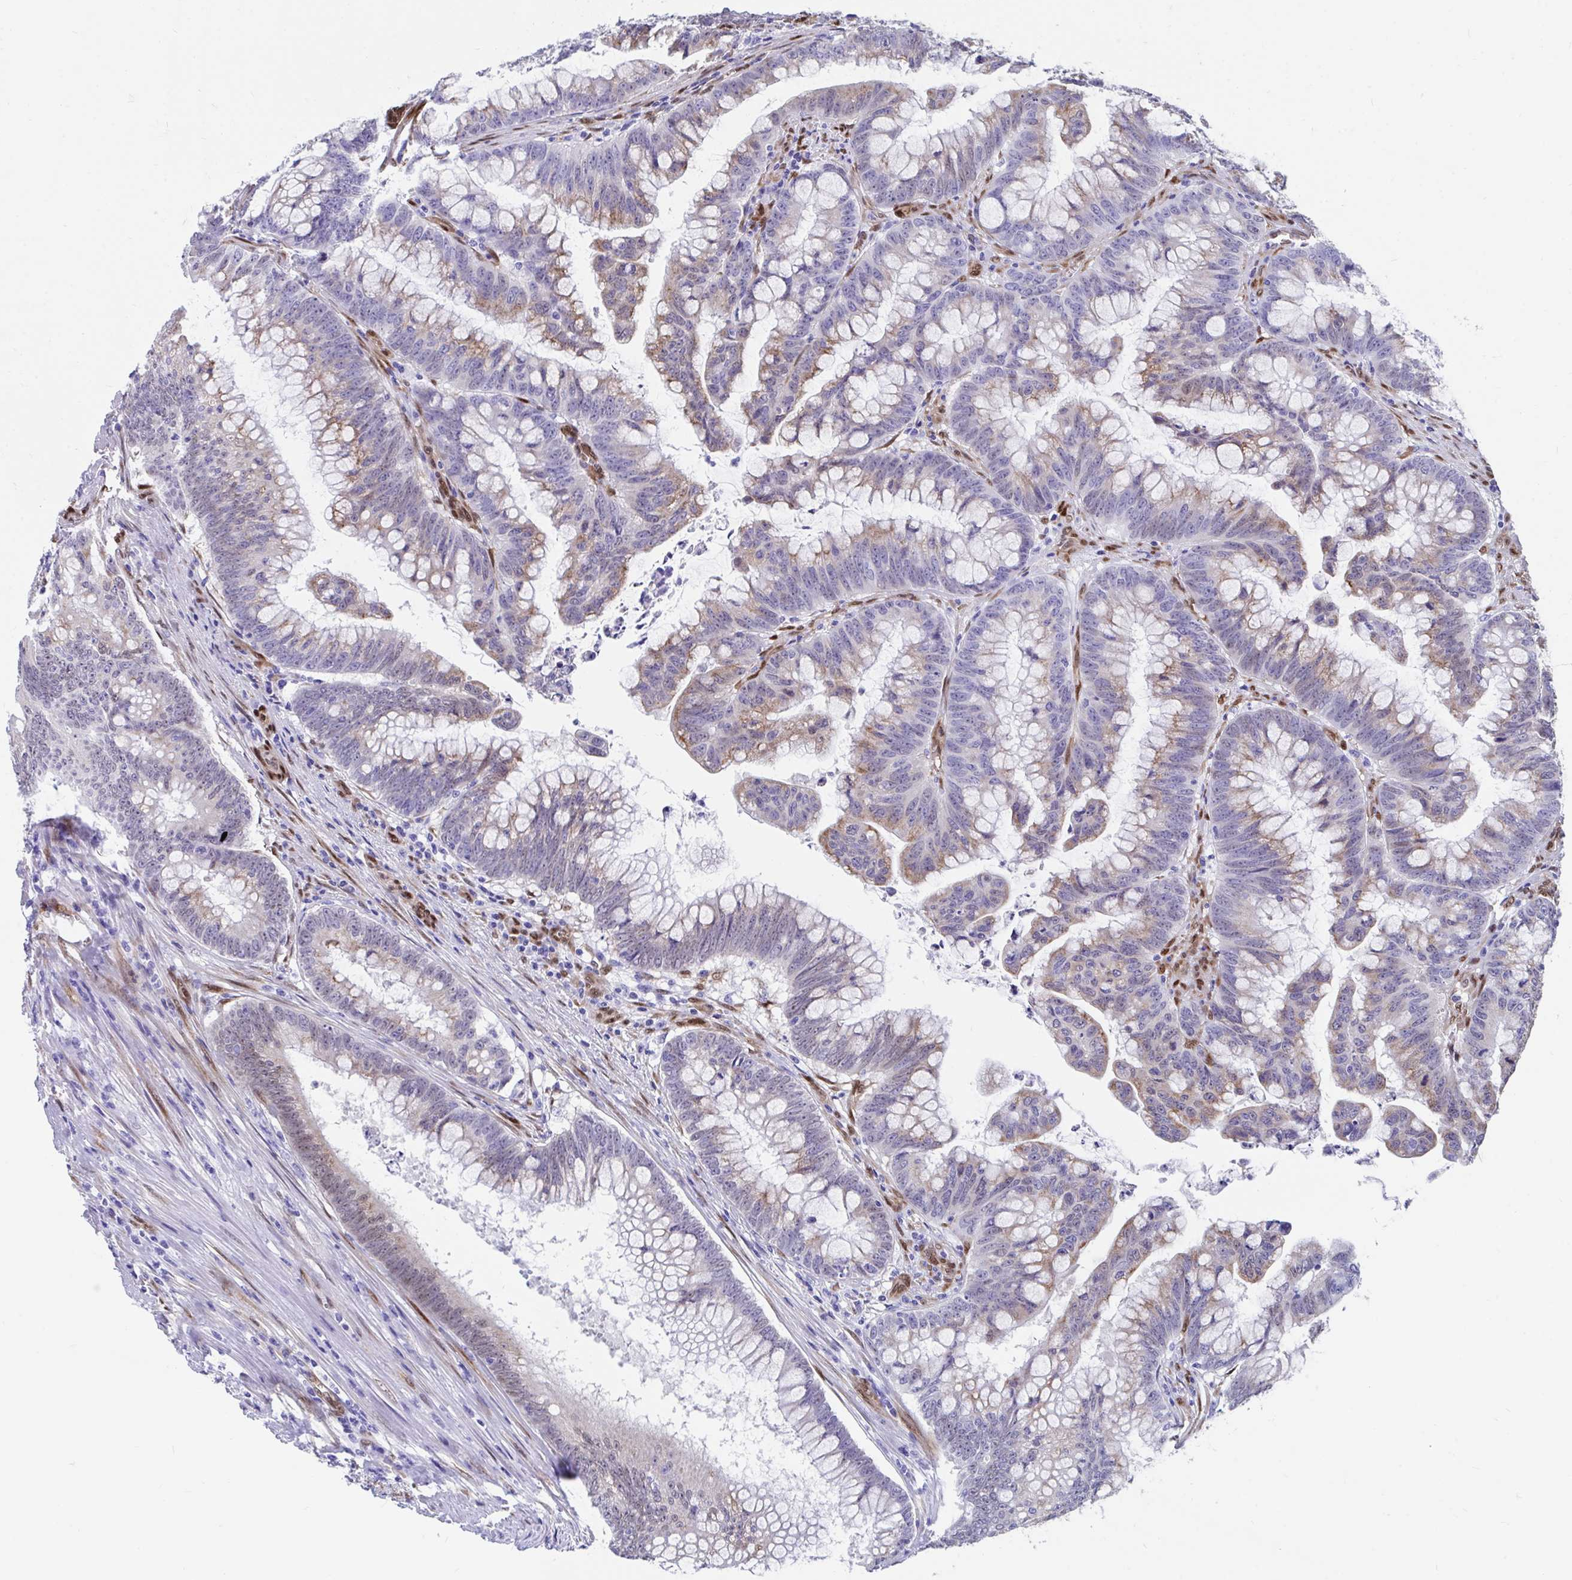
{"staining": {"intensity": "moderate", "quantity": "25%-75%", "location": "cytoplasmic/membranous"}, "tissue": "colorectal cancer", "cell_type": "Tumor cells", "image_type": "cancer", "snomed": [{"axis": "morphology", "description": "Adenocarcinoma, NOS"}, {"axis": "topography", "description": "Colon"}], "caption": "Colorectal cancer (adenocarcinoma) stained with DAB immunohistochemistry displays medium levels of moderate cytoplasmic/membranous positivity in approximately 25%-75% of tumor cells.", "gene": "RBPMS", "patient": {"sex": "male", "age": 62}}